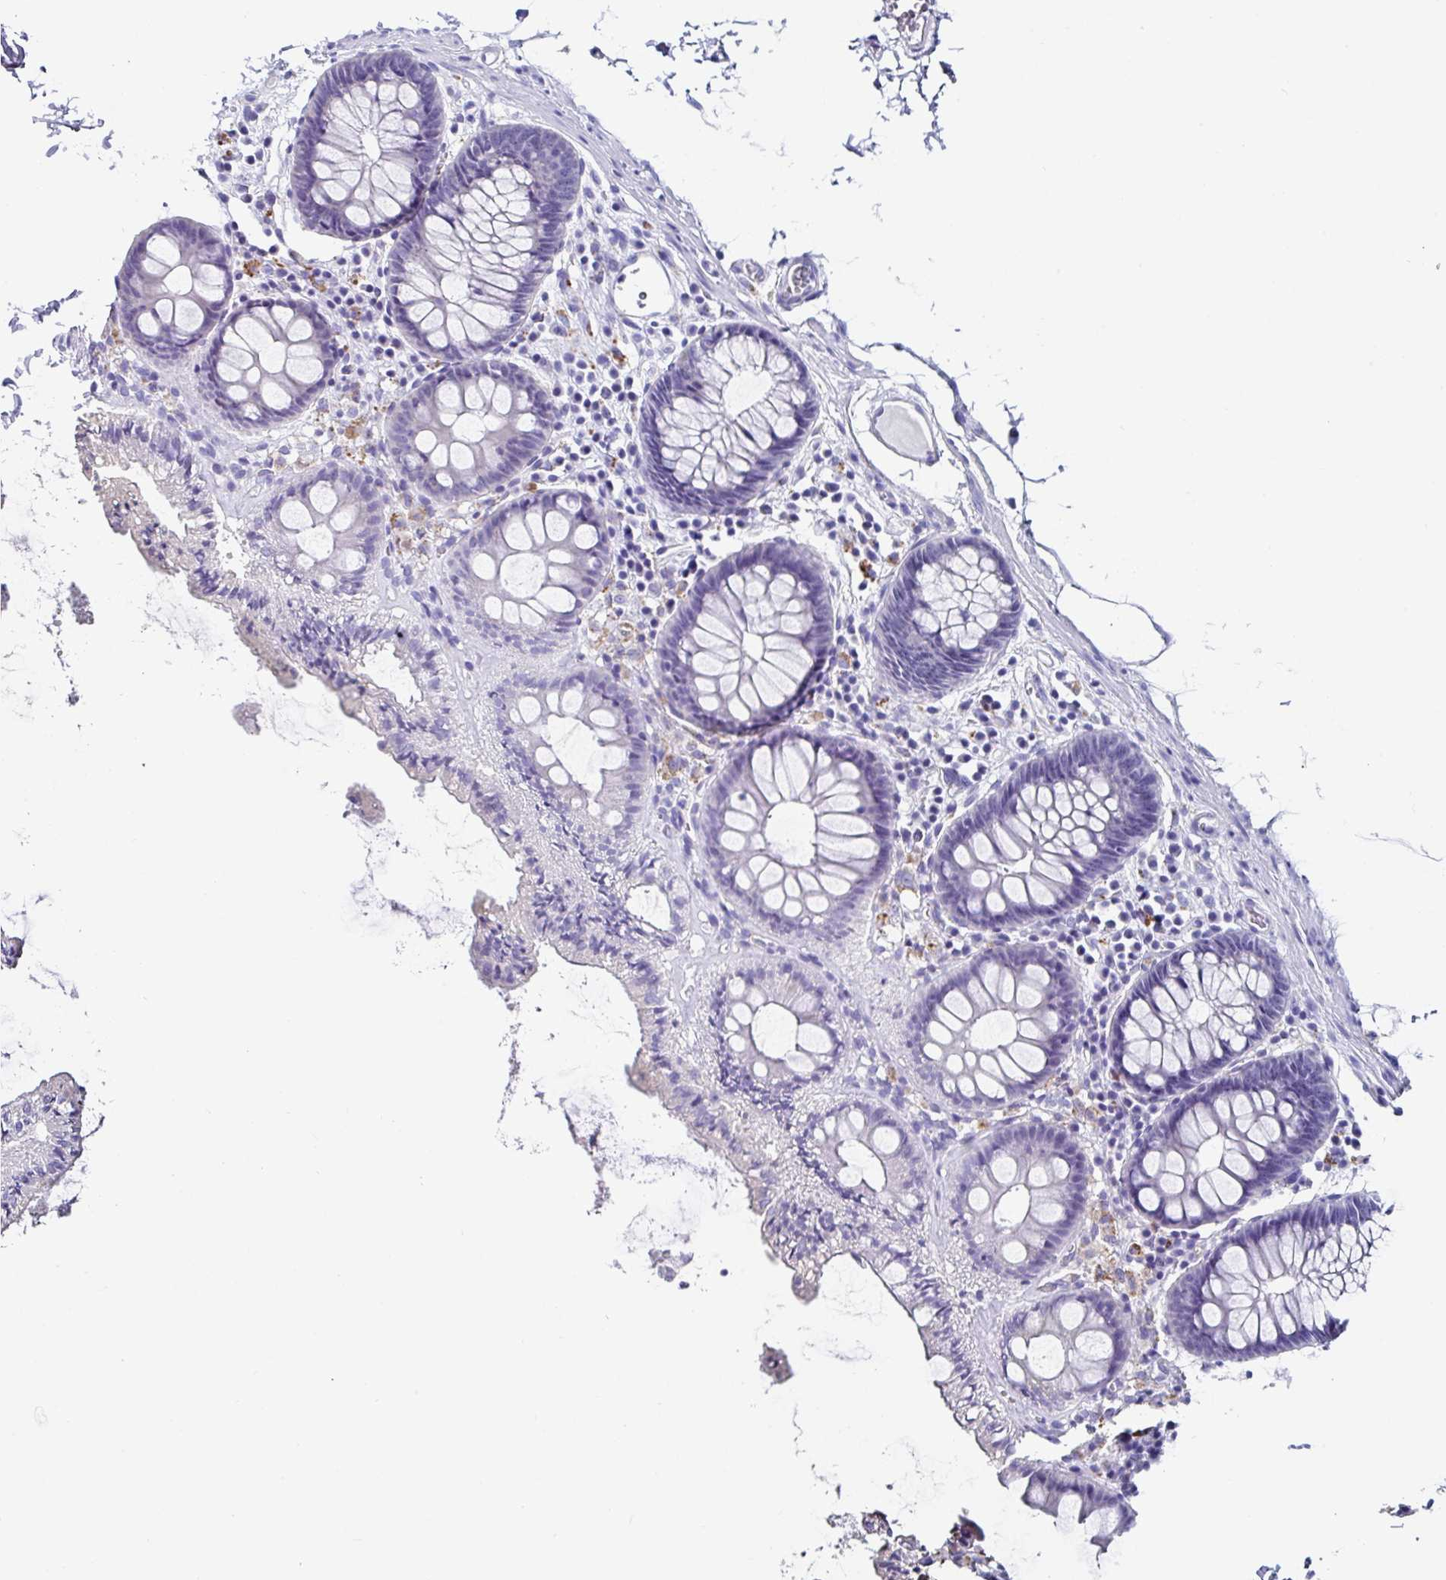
{"staining": {"intensity": "negative", "quantity": "none", "location": "none"}, "tissue": "colon", "cell_type": "Endothelial cells", "image_type": "normal", "snomed": [{"axis": "morphology", "description": "Normal tissue, NOS"}, {"axis": "topography", "description": "Colon"}, {"axis": "topography", "description": "Peripheral nerve tissue"}], "caption": "Immunohistochemistry (IHC) photomicrograph of unremarkable colon: human colon stained with DAB (3,3'-diaminobenzidine) demonstrates no significant protein staining in endothelial cells.", "gene": "TMPRSS11E", "patient": {"sex": "male", "age": 84}}